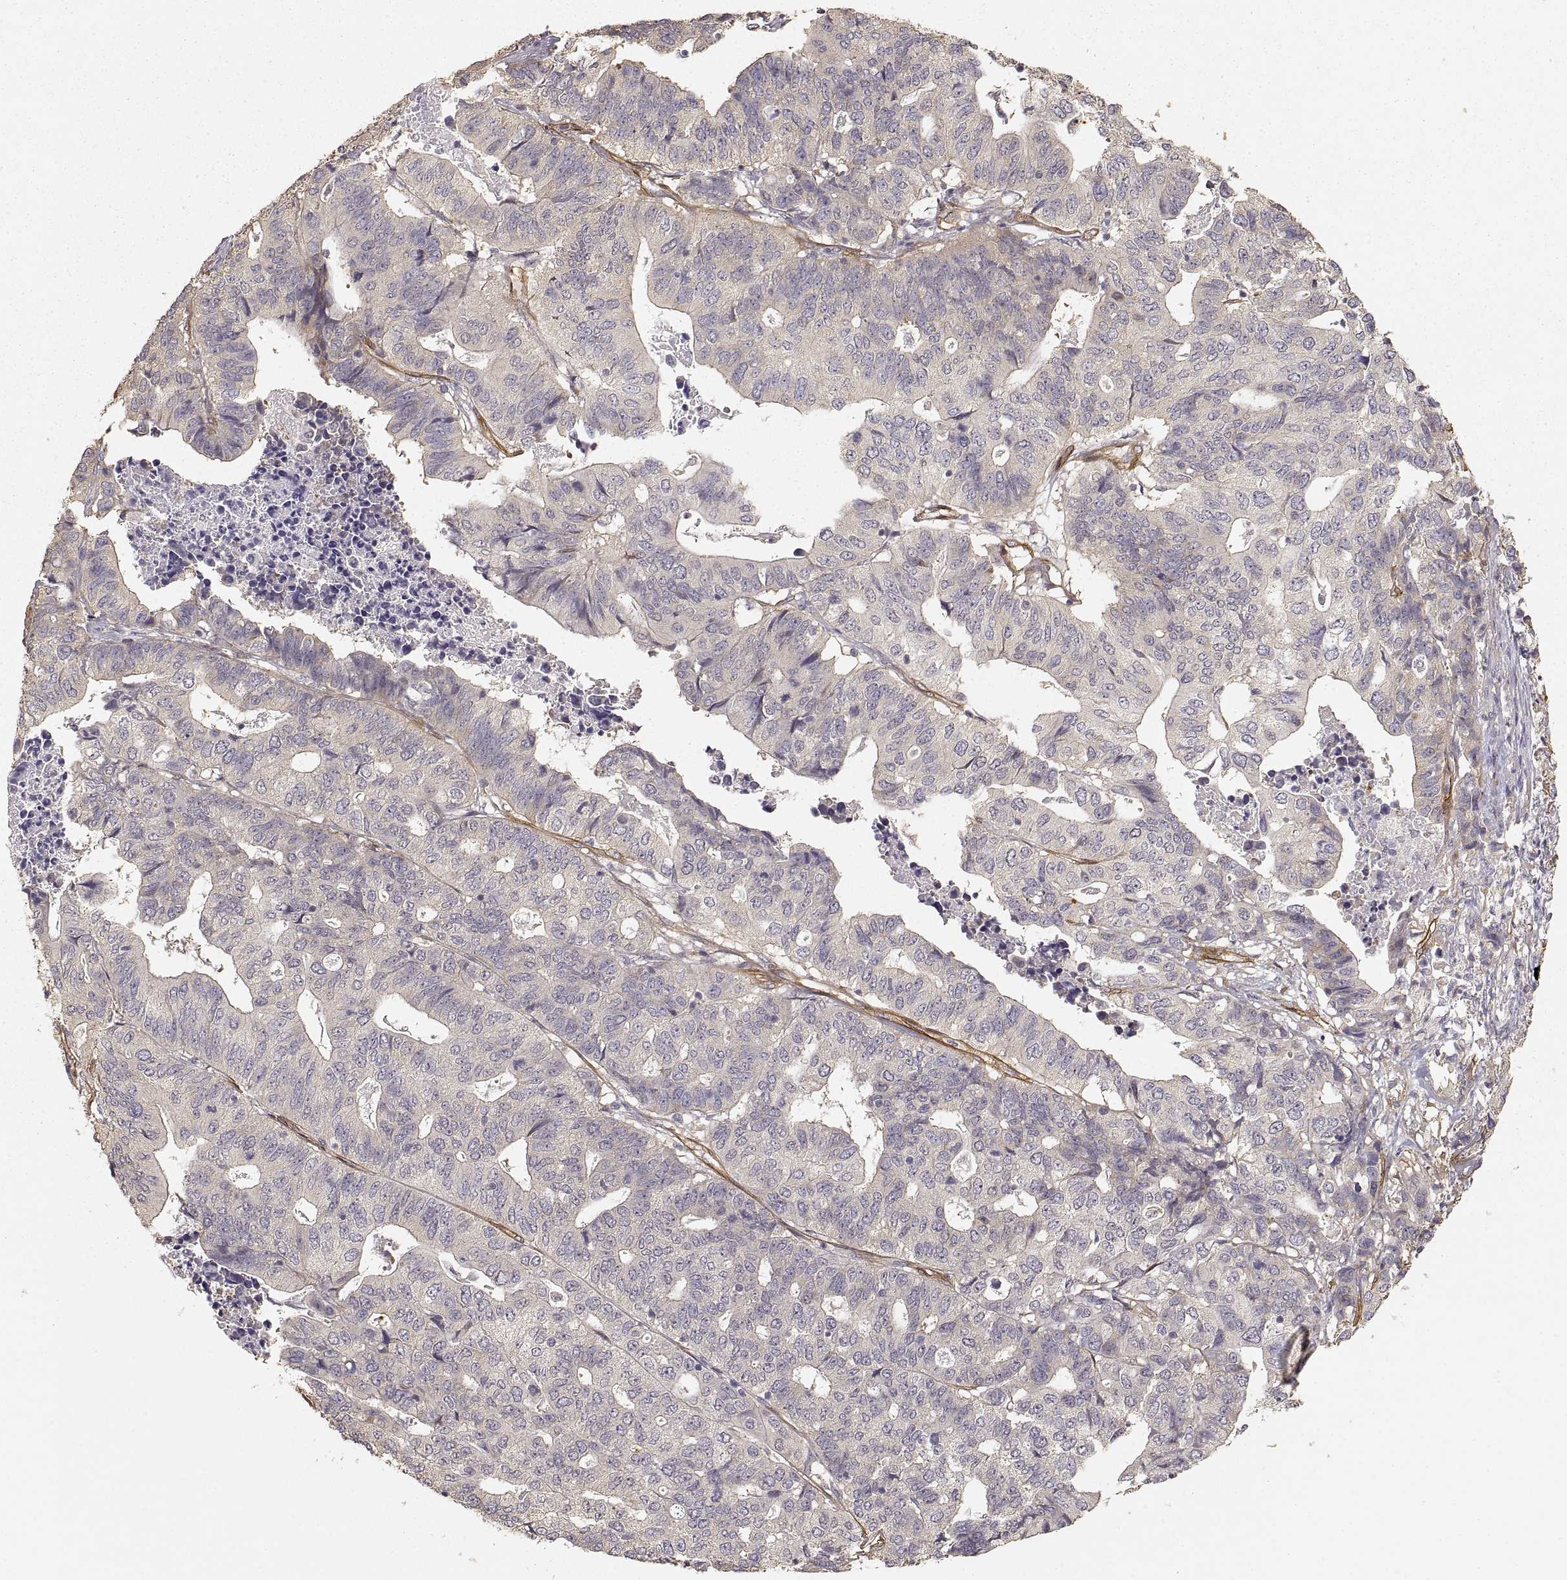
{"staining": {"intensity": "negative", "quantity": "none", "location": "none"}, "tissue": "stomach cancer", "cell_type": "Tumor cells", "image_type": "cancer", "snomed": [{"axis": "morphology", "description": "Adenocarcinoma, NOS"}, {"axis": "topography", "description": "Stomach, upper"}], "caption": "High magnification brightfield microscopy of stomach cancer stained with DAB (3,3'-diaminobenzidine) (brown) and counterstained with hematoxylin (blue): tumor cells show no significant positivity. (Stains: DAB (3,3'-diaminobenzidine) IHC with hematoxylin counter stain, Microscopy: brightfield microscopy at high magnification).", "gene": "LAMA4", "patient": {"sex": "female", "age": 67}}